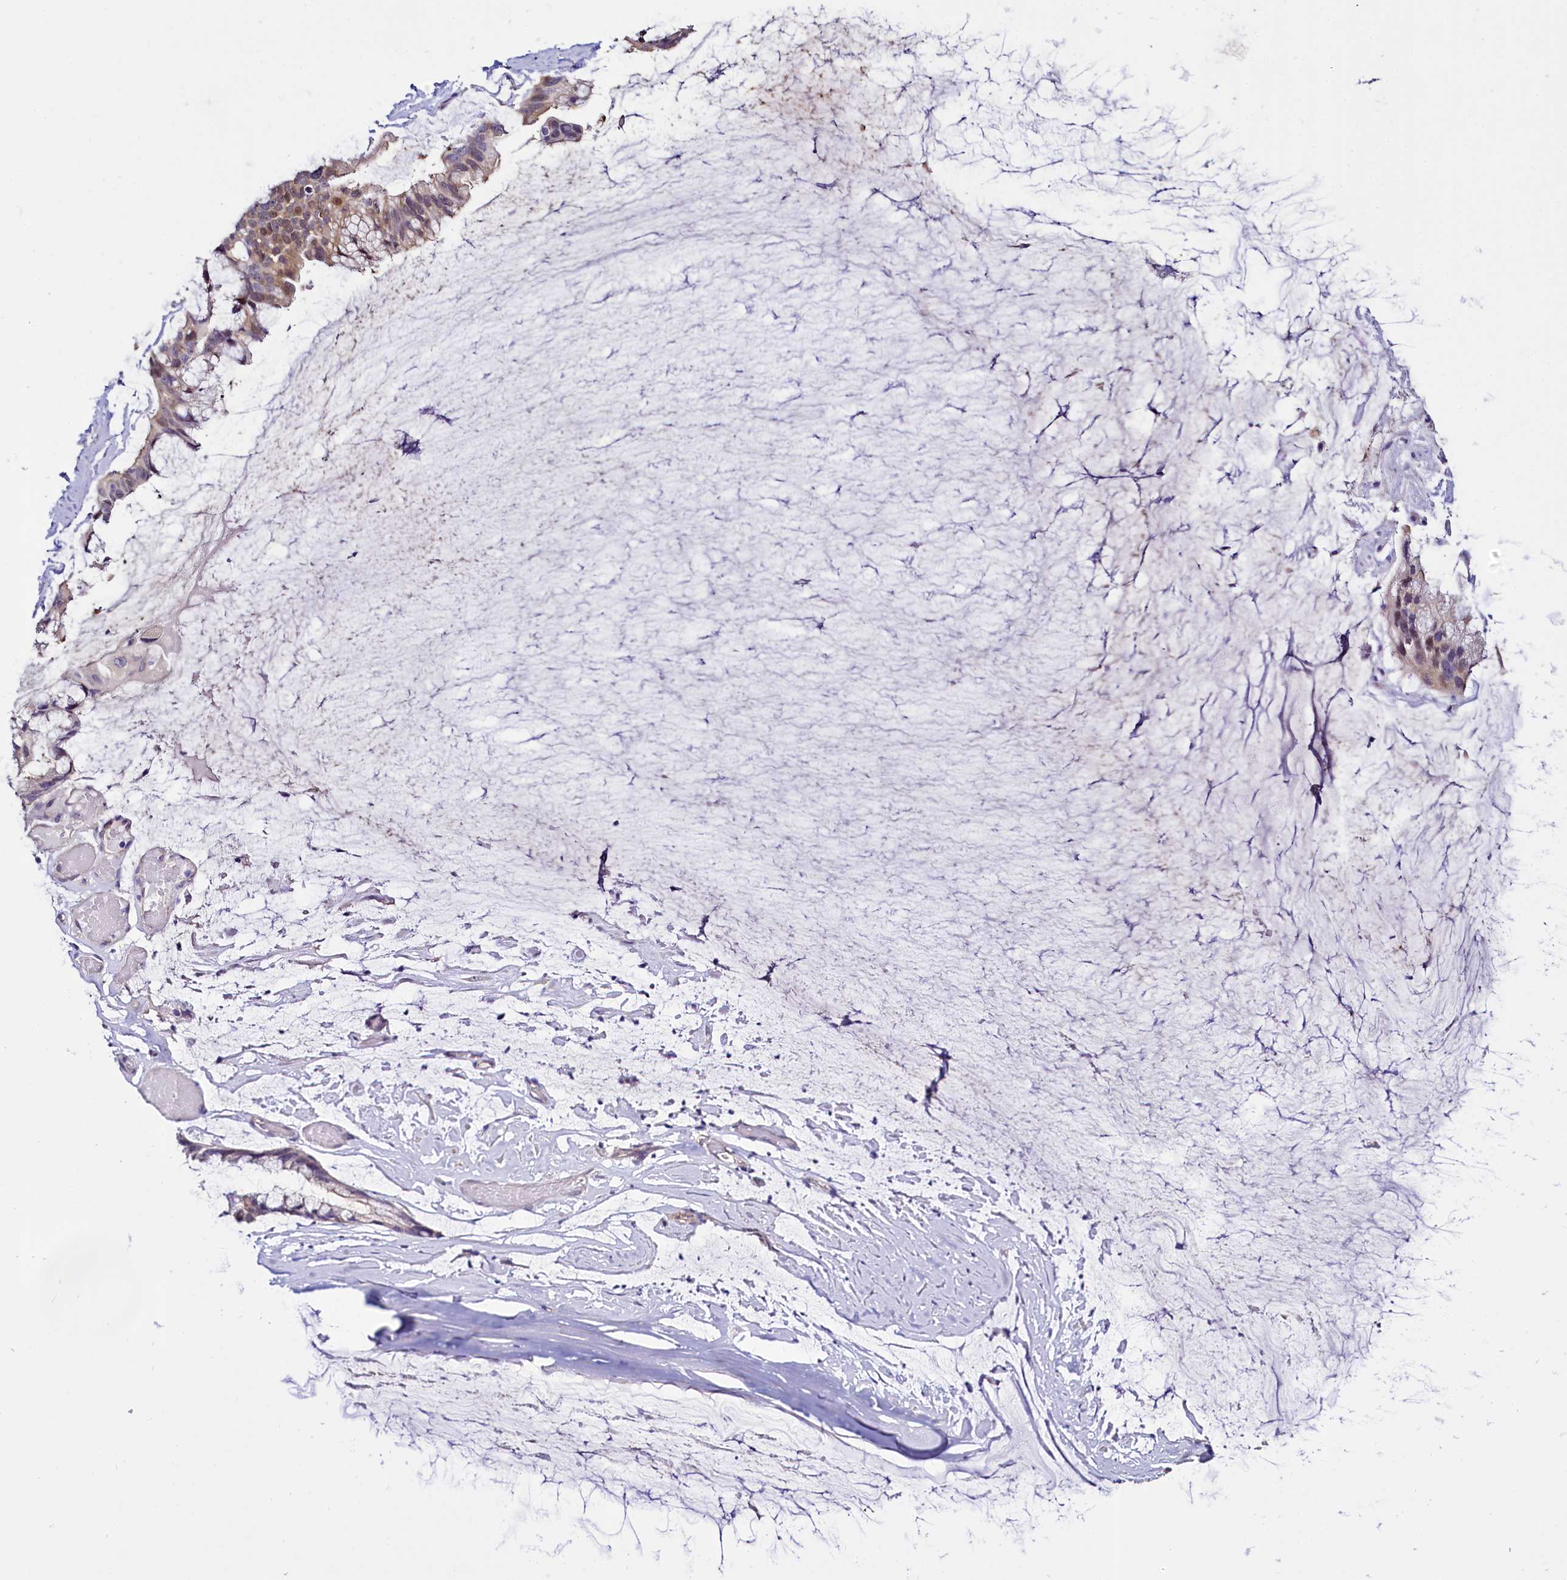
{"staining": {"intensity": "weak", "quantity": "25%-75%", "location": "cytoplasmic/membranous,nuclear"}, "tissue": "ovarian cancer", "cell_type": "Tumor cells", "image_type": "cancer", "snomed": [{"axis": "morphology", "description": "Cystadenocarcinoma, mucinous, NOS"}, {"axis": "topography", "description": "Ovary"}], "caption": "Ovarian mucinous cystadenocarcinoma stained for a protein reveals weak cytoplasmic/membranous and nuclear positivity in tumor cells. Immunohistochemistry stains the protein of interest in brown and the nuclei are stained blue.", "gene": "STXBP1", "patient": {"sex": "female", "age": 39}}